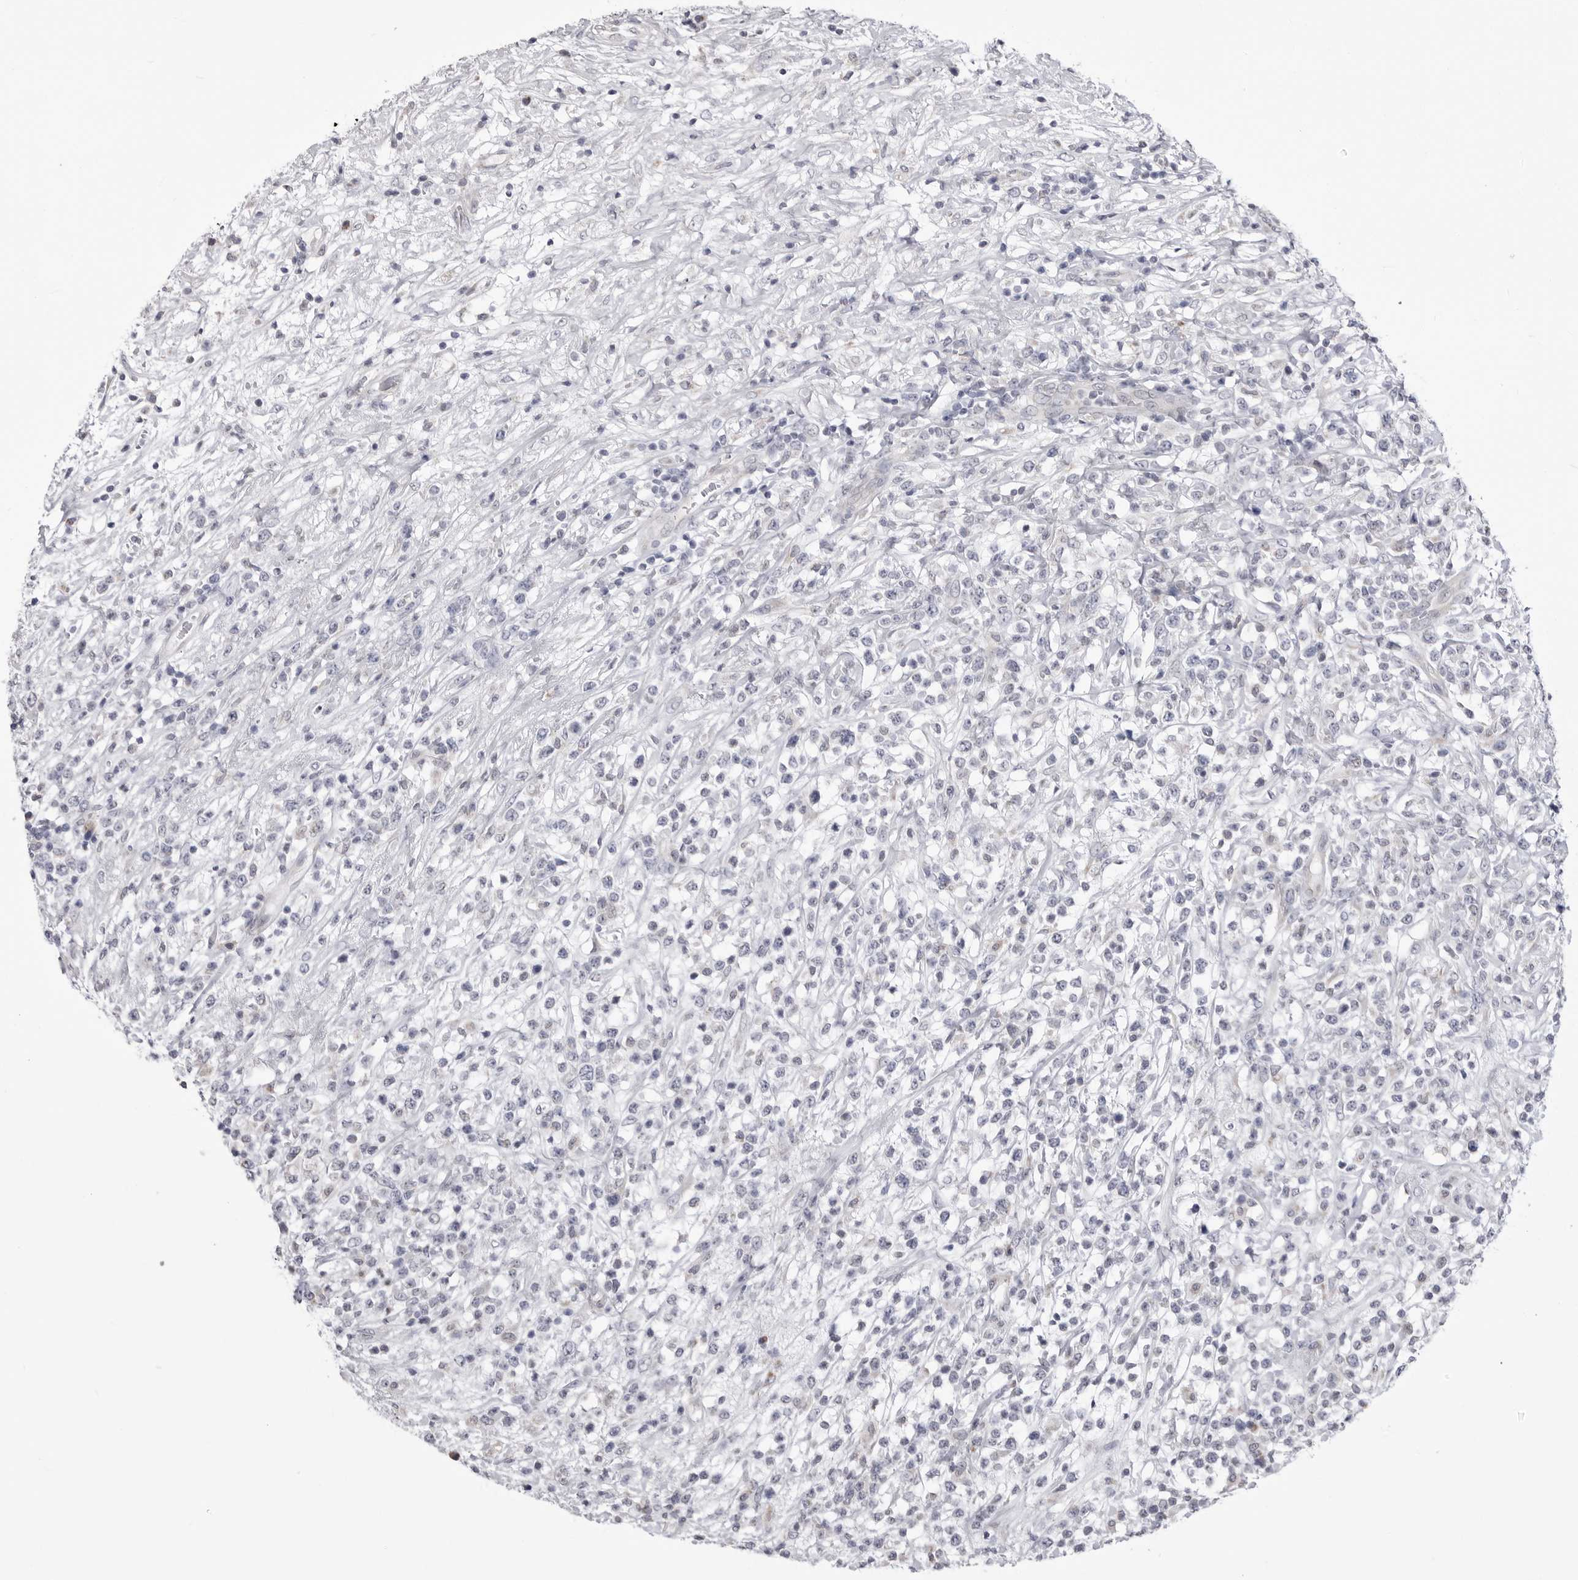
{"staining": {"intensity": "negative", "quantity": "none", "location": "none"}, "tissue": "lymphoma", "cell_type": "Tumor cells", "image_type": "cancer", "snomed": [{"axis": "morphology", "description": "Malignant lymphoma, non-Hodgkin's type, High grade"}, {"axis": "topography", "description": "Colon"}], "caption": "A high-resolution image shows immunohistochemistry (IHC) staining of malignant lymphoma, non-Hodgkin's type (high-grade), which demonstrates no significant staining in tumor cells.", "gene": "FH", "patient": {"sex": "female", "age": 53}}